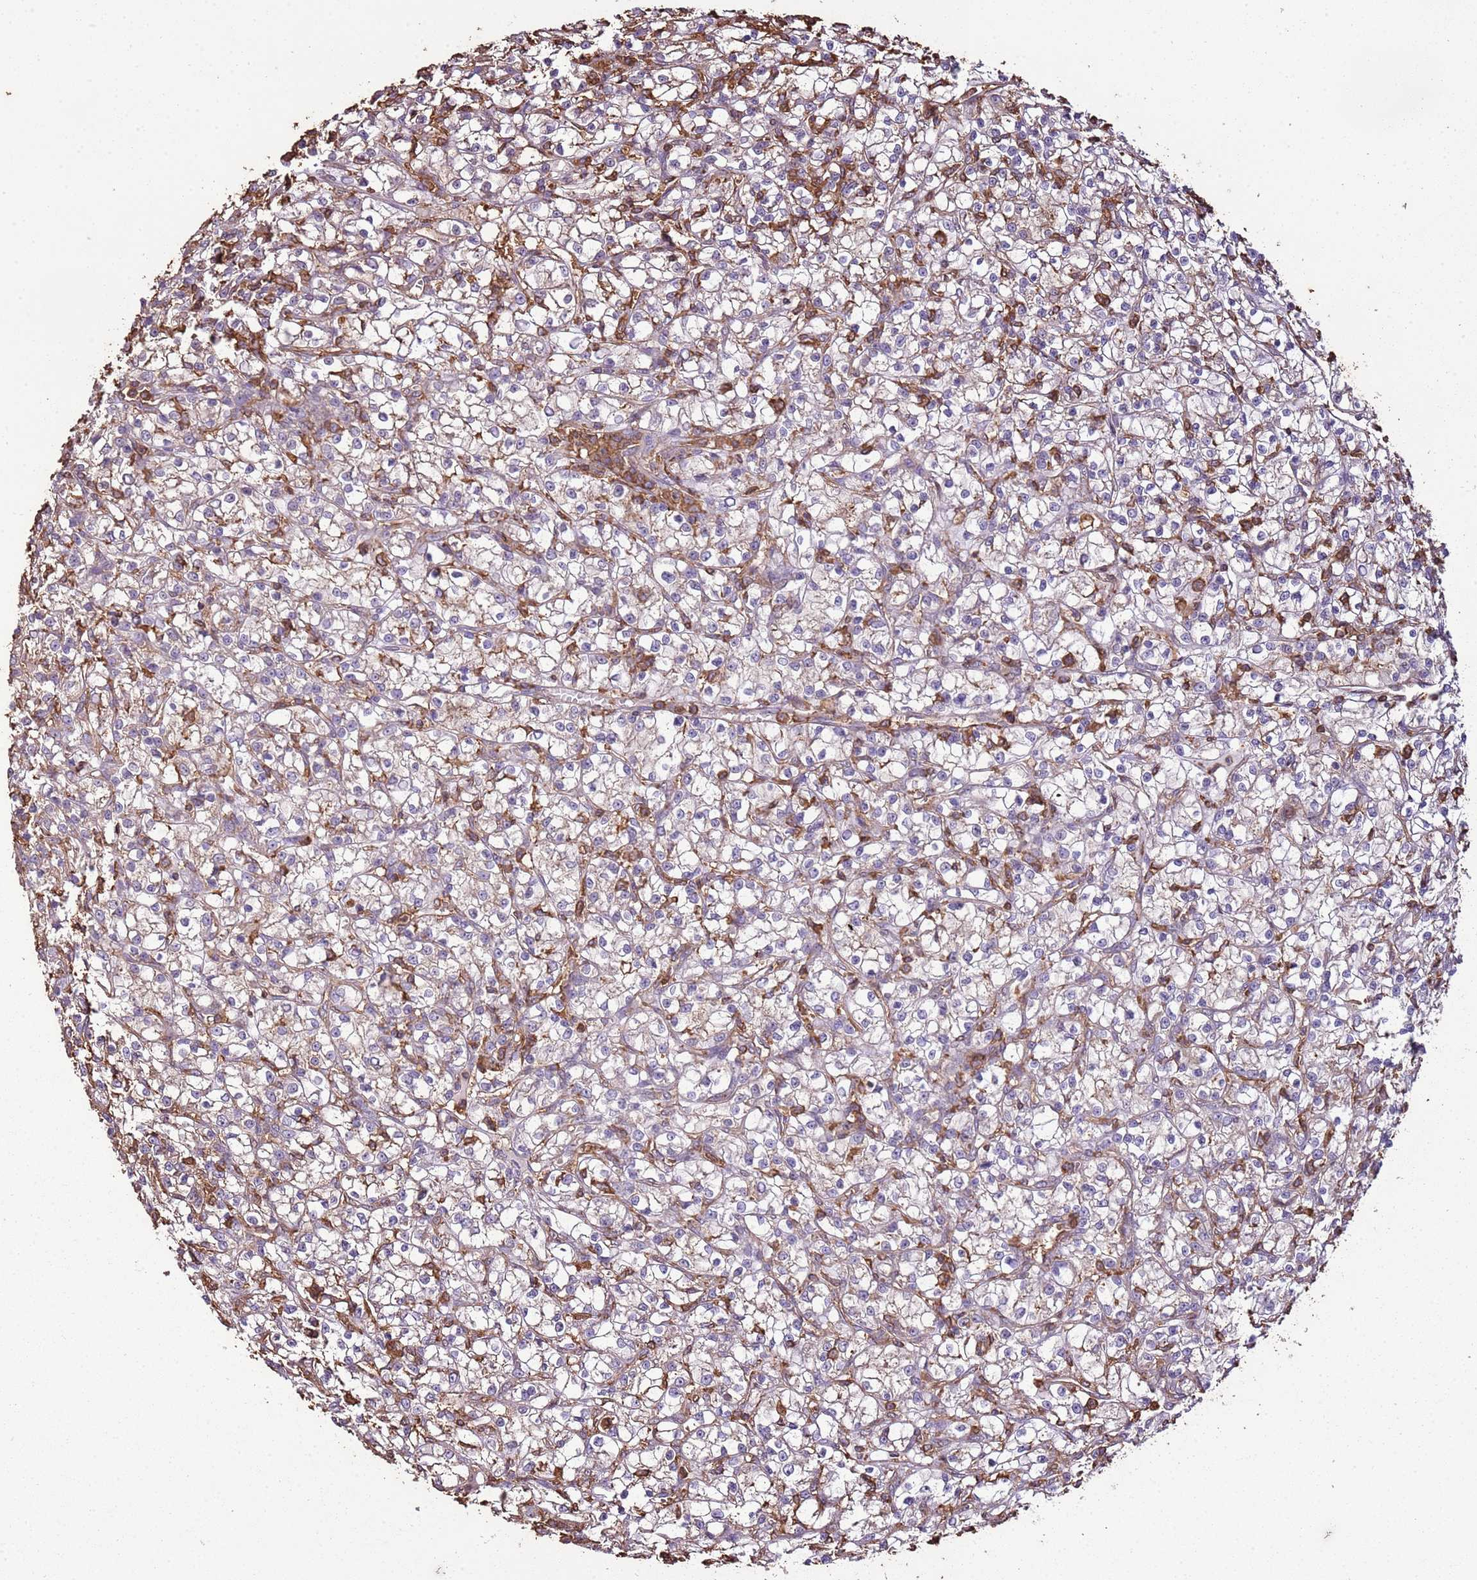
{"staining": {"intensity": "weak", "quantity": "<25%", "location": "cytoplasmic/membranous"}, "tissue": "renal cancer", "cell_type": "Tumor cells", "image_type": "cancer", "snomed": [{"axis": "morphology", "description": "Adenocarcinoma, NOS"}, {"axis": "topography", "description": "Kidney"}], "caption": "Immunohistochemistry photomicrograph of renal cancer (adenocarcinoma) stained for a protein (brown), which shows no staining in tumor cells.", "gene": "ARL10", "patient": {"sex": "female", "age": 59}}